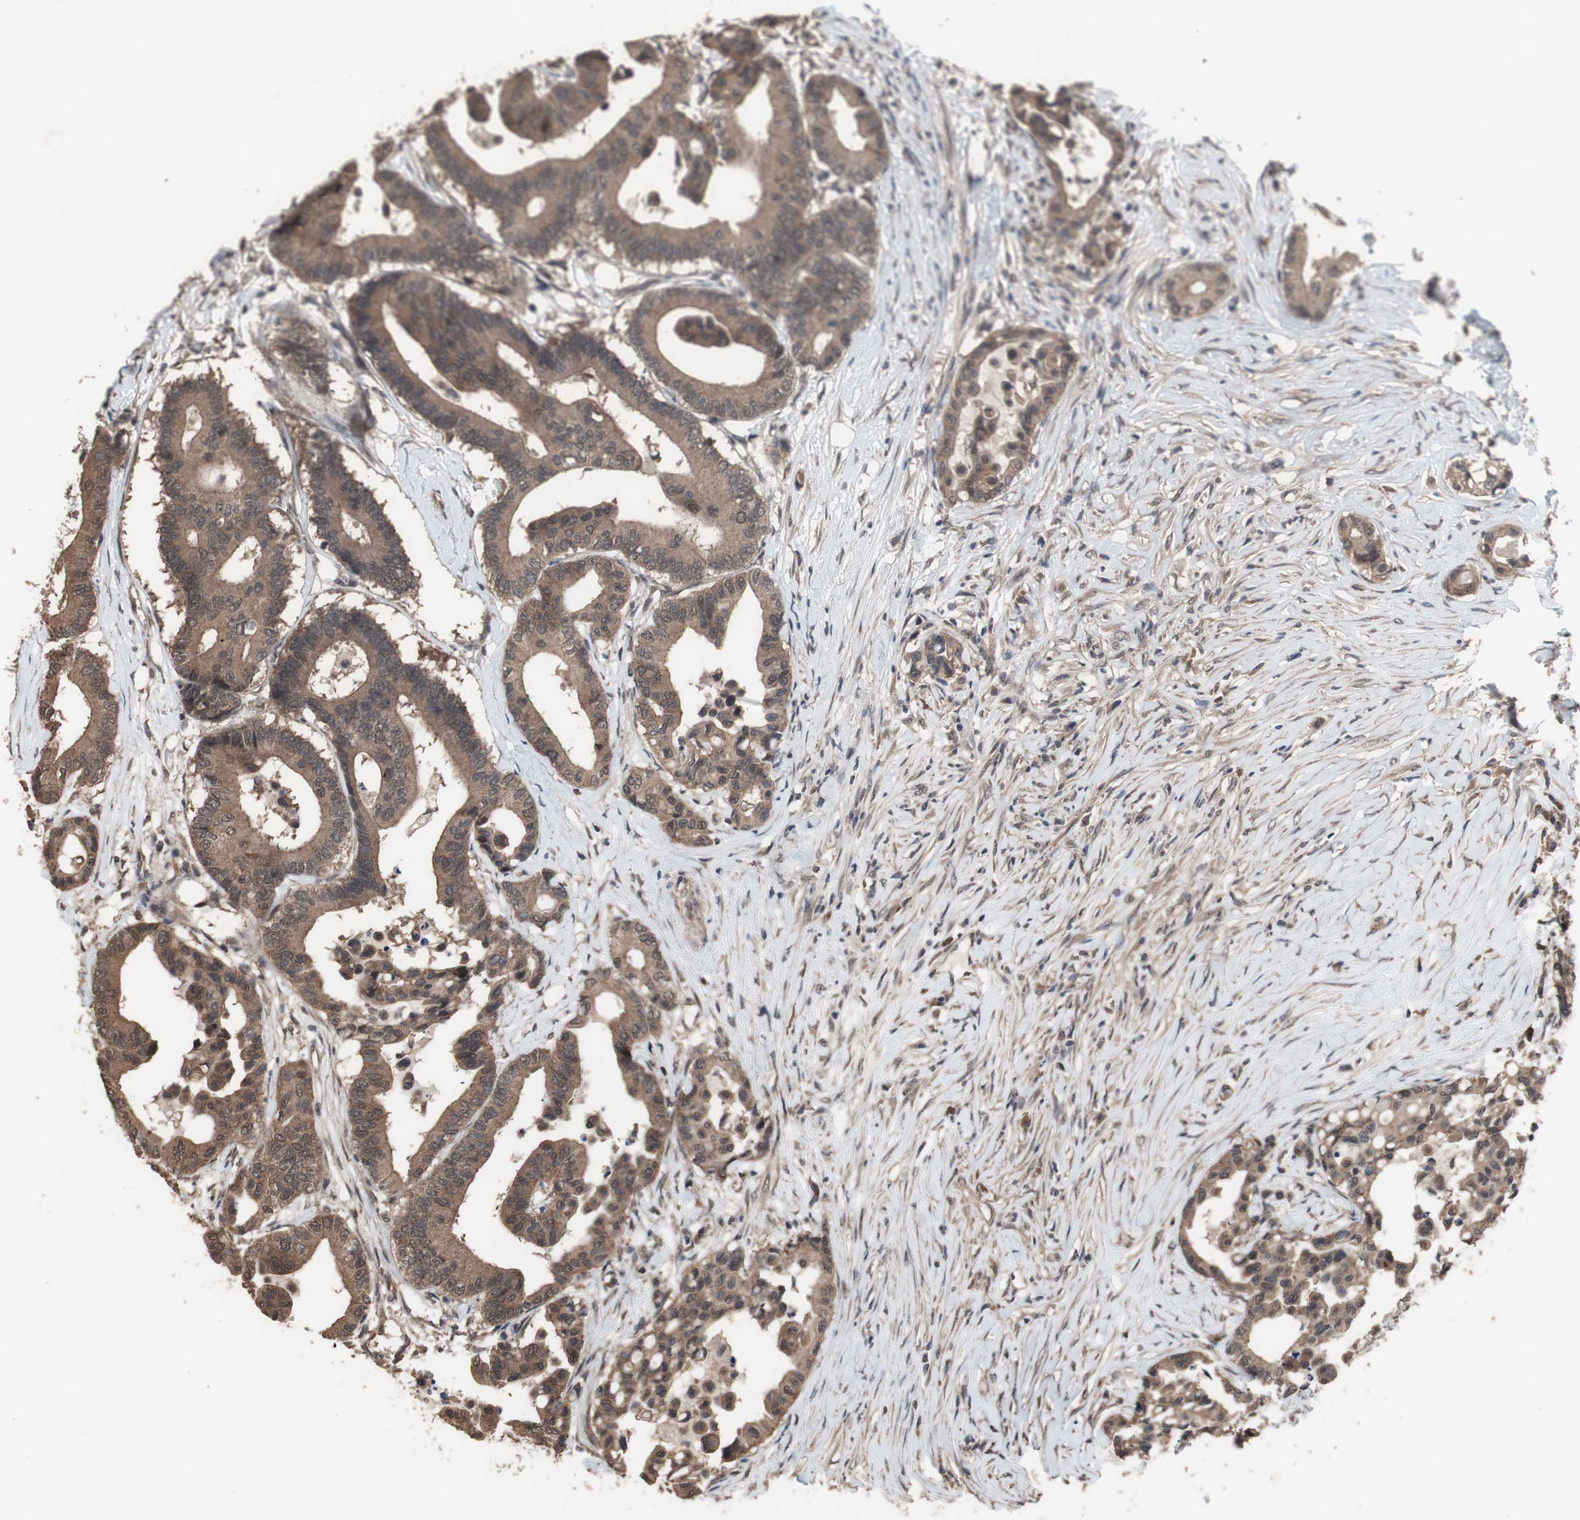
{"staining": {"intensity": "moderate", "quantity": ">75%", "location": "cytoplasmic/membranous"}, "tissue": "colorectal cancer", "cell_type": "Tumor cells", "image_type": "cancer", "snomed": [{"axis": "morphology", "description": "Normal tissue, NOS"}, {"axis": "morphology", "description": "Adenocarcinoma, NOS"}, {"axis": "topography", "description": "Colon"}], "caption": "DAB (3,3'-diaminobenzidine) immunohistochemical staining of human colorectal adenocarcinoma reveals moderate cytoplasmic/membranous protein positivity in about >75% of tumor cells. (DAB IHC, brown staining for protein, blue staining for nuclei).", "gene": "KANSL1", "patient": {"sex": "male", "age": 82}}